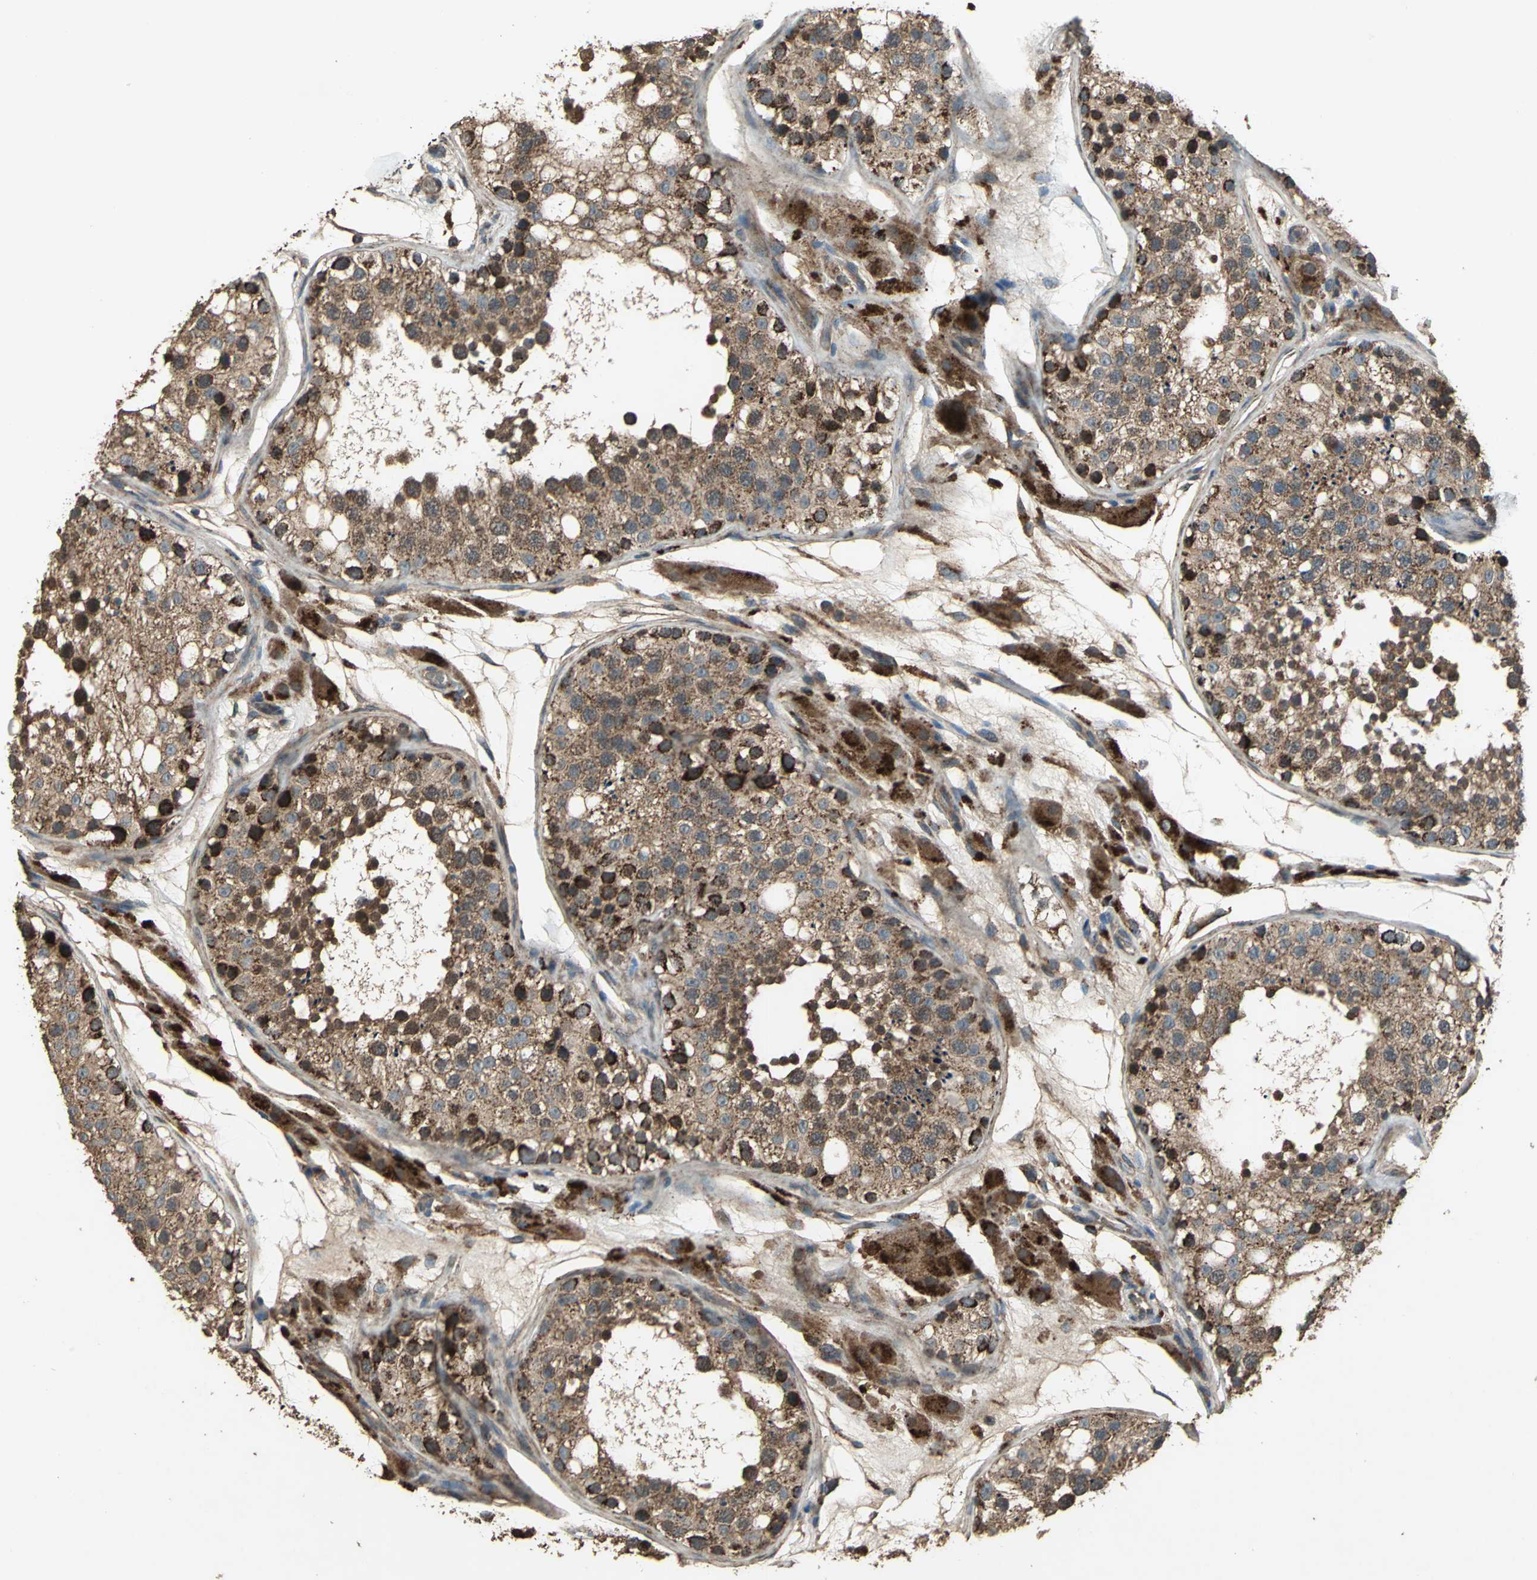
{"staining": {"intensity": "strong", "quantity": ">75%", "location": "cytoplasmic/membranous,nuclear"}, "tissue": "testis", "cell_type": "Cells in seminiferous ducts", "image_type": "normal", "snomed": [{"axis": "morphology", "description": "Normal tissue, NOS"}, {"axis": "topography", "description": "Testis"}], "caption": "A micrograph of human testis stained for a protein demonstrates strong cytoplasmic/membranous,nuclear brown staining in cells in seminiferous ducts.", "gene": "POLRMT", "patient": {"sex": "male", "age": 26}}